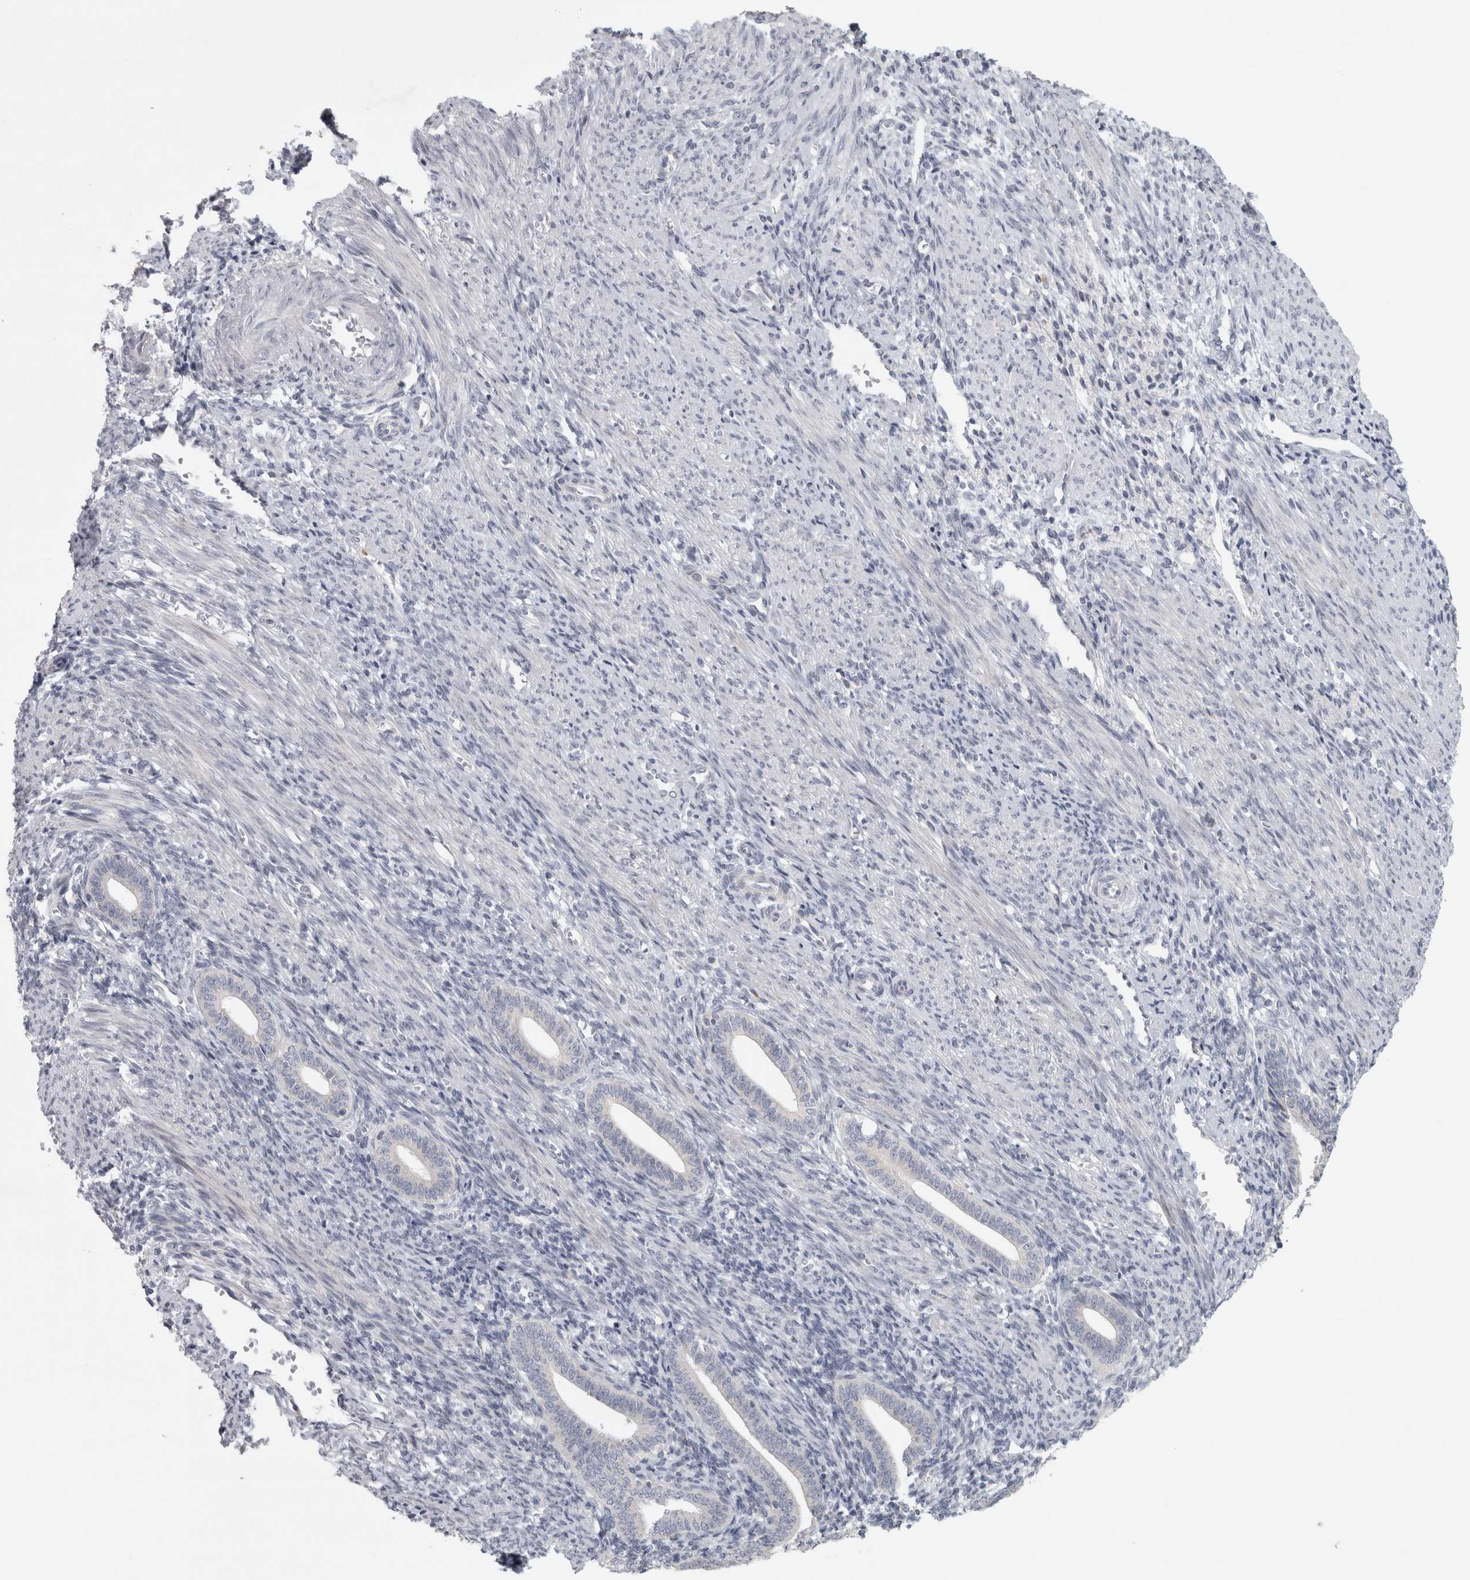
{"staining": {"intensity": "negative", "quantity": "none", "location": "none"}, "tissue": "endometrium", "cell_type": "Cells in endometrial stroma", "image_type": "normal", "snomed": [{"axis": "morphology", "description": "Normal tissue, NOS"}, {"axis": "topography", "description": "Uterus"}, {"axis": "topography", "description": "Endometrium"}], "caption": "Immunohistochemistry (IHC) of normal endometrium displays no expression in cells in endometrial stroma. Nuclei are stained in blue.", "gene": "PTPRN2", "patient": {"sex": "female", "age": 33}}